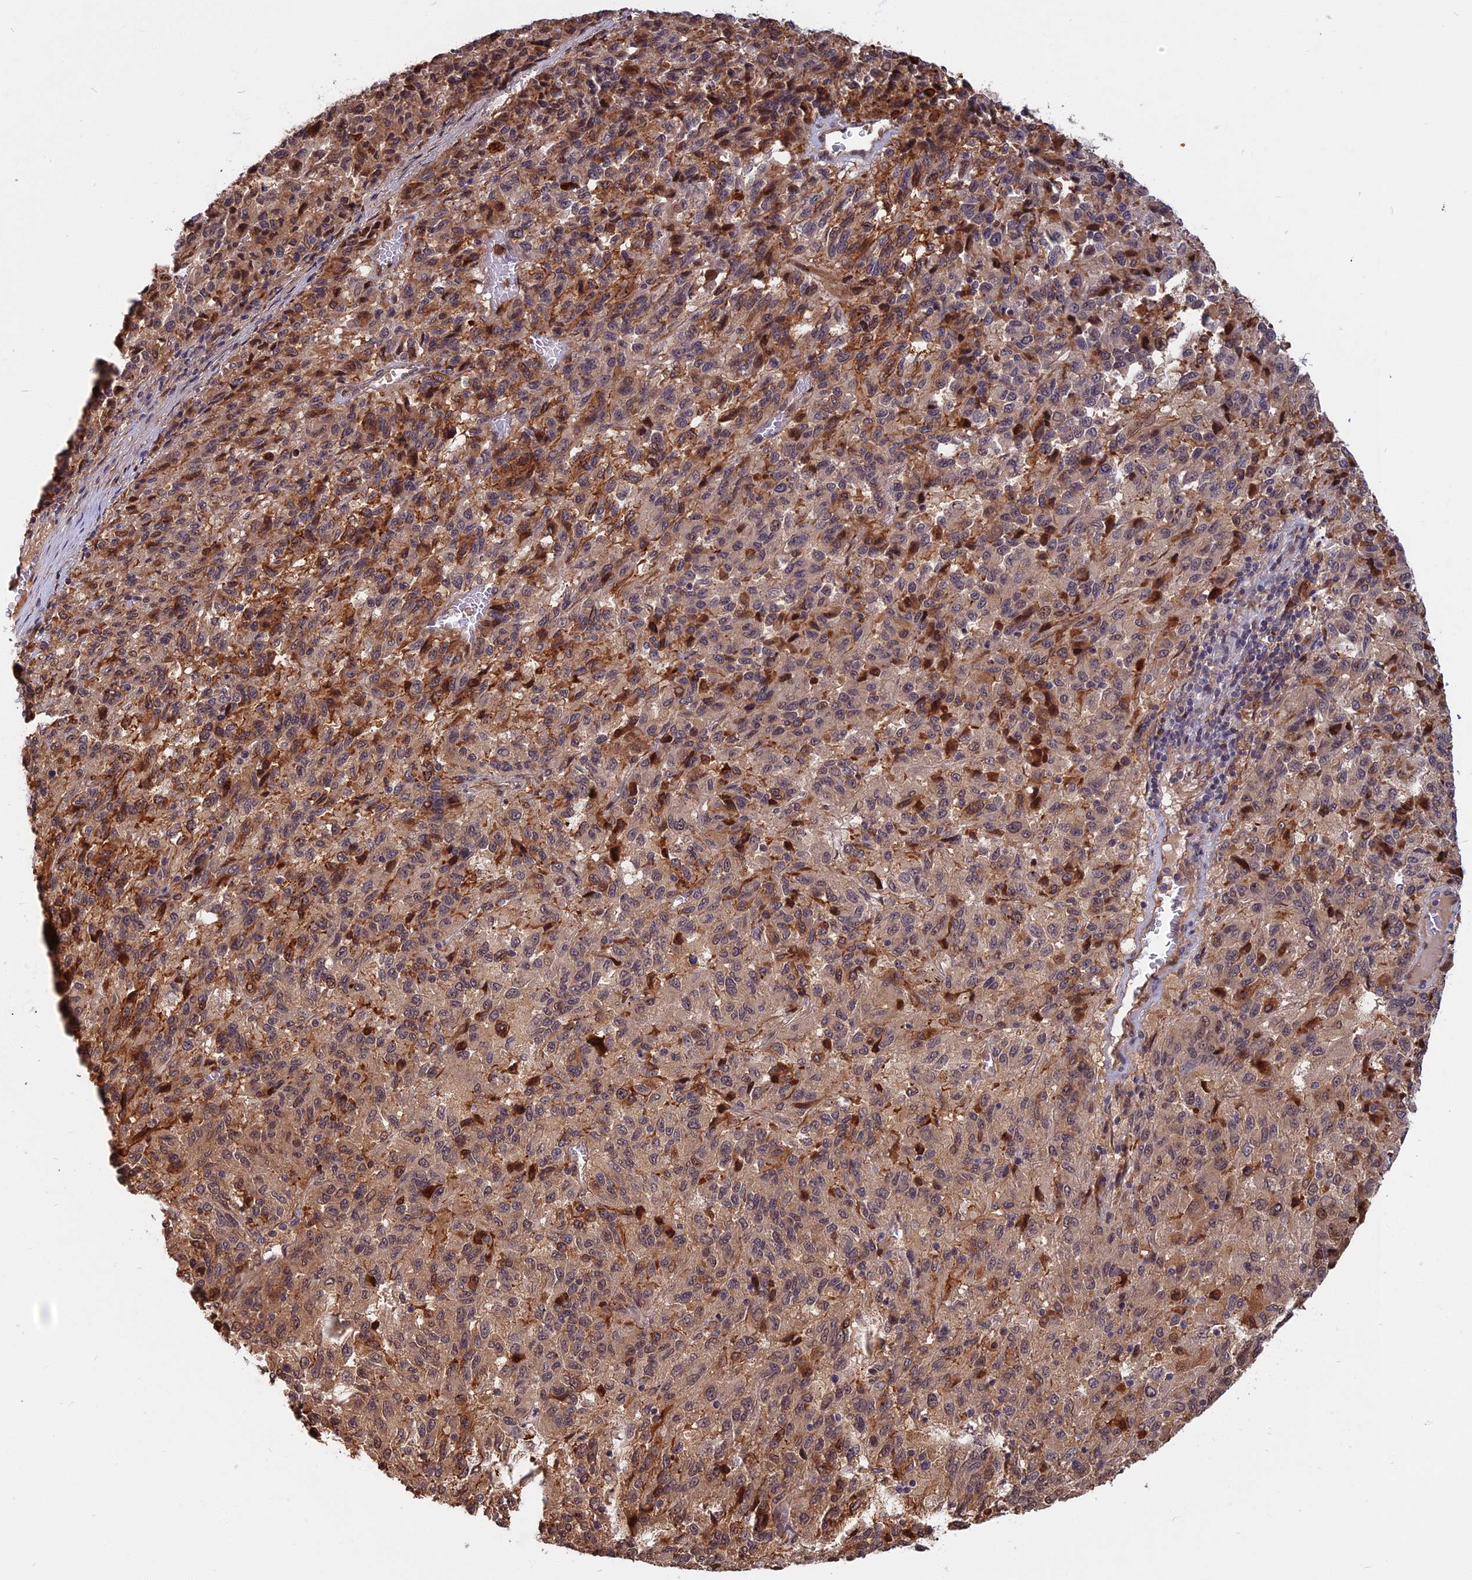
{"staining": {"intensity": "weak", "quantity": ">75%", "location": "cytoplasmic/membranous,nuclear"}, "tissue": "melanoma", "cell_type": "Tumor cells", "image_type": "cancer", "snomed": [{"axis": "morphology", "description": "Malignant melanoma, Metastatic site"}, {"axis": "topography", "description": "Lung"}], "caption": "A high-resolution photomicrograph shows immunohistochemistry (IHC) staining of melanoma, which demonstrates weak cytoplasmic/membranous and nuclear positivity in approximately >75% of tumor cells. (Brightfield microscopy of DAB IHC at high magnification).", "gene": "SPG11", "patient": {"sex": "male", "age": 64}}